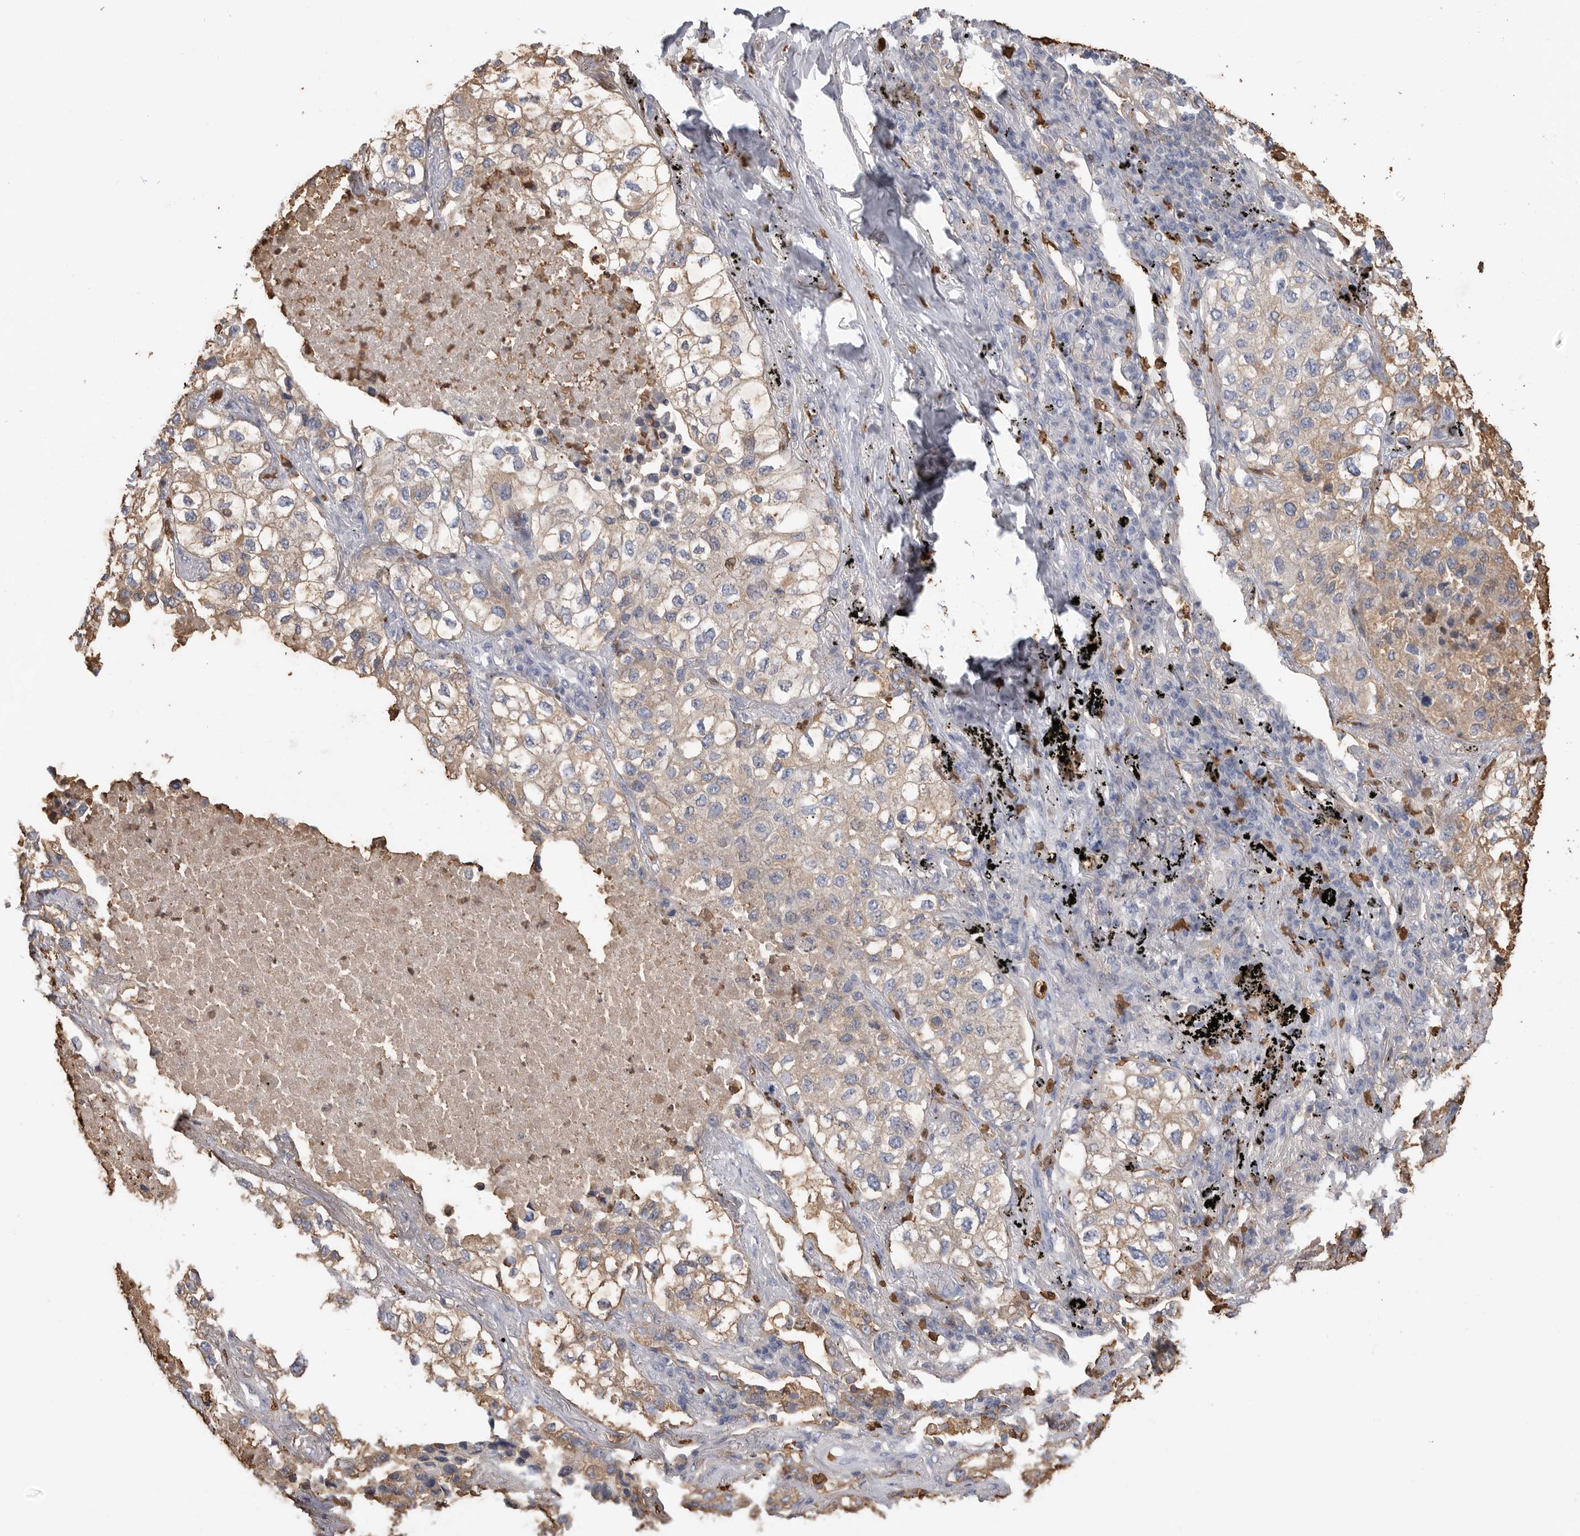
{"staining": {"intensity": "weak", "quantity": "<25%", "location": "cytoplasmic/membranous"}, "tissue": "lung cancer", "cell_type": "Tumor cells", "image_type": "cancer", "snomed": [{"axis": "morphology", "description": "Adenocarcinoma, NOS"}, {"axis": "topography", "description": "Lung"}], "caption": "Immunohistochemistry histopathology image of neoplastic tissue: adenocarcinoma (lung) stained with DAB (3,3'-diaminobenzidine) reveals no significant protein positivity in tumor cells. (Stains: DAB (3,3'-diaminobenzidine) IHC with hematoxylin counter stain, Microscopy: brightfield microscopy at high magnification).", "gene": "CYB561D1", "patient": {"sex": "male", "age": 63}}